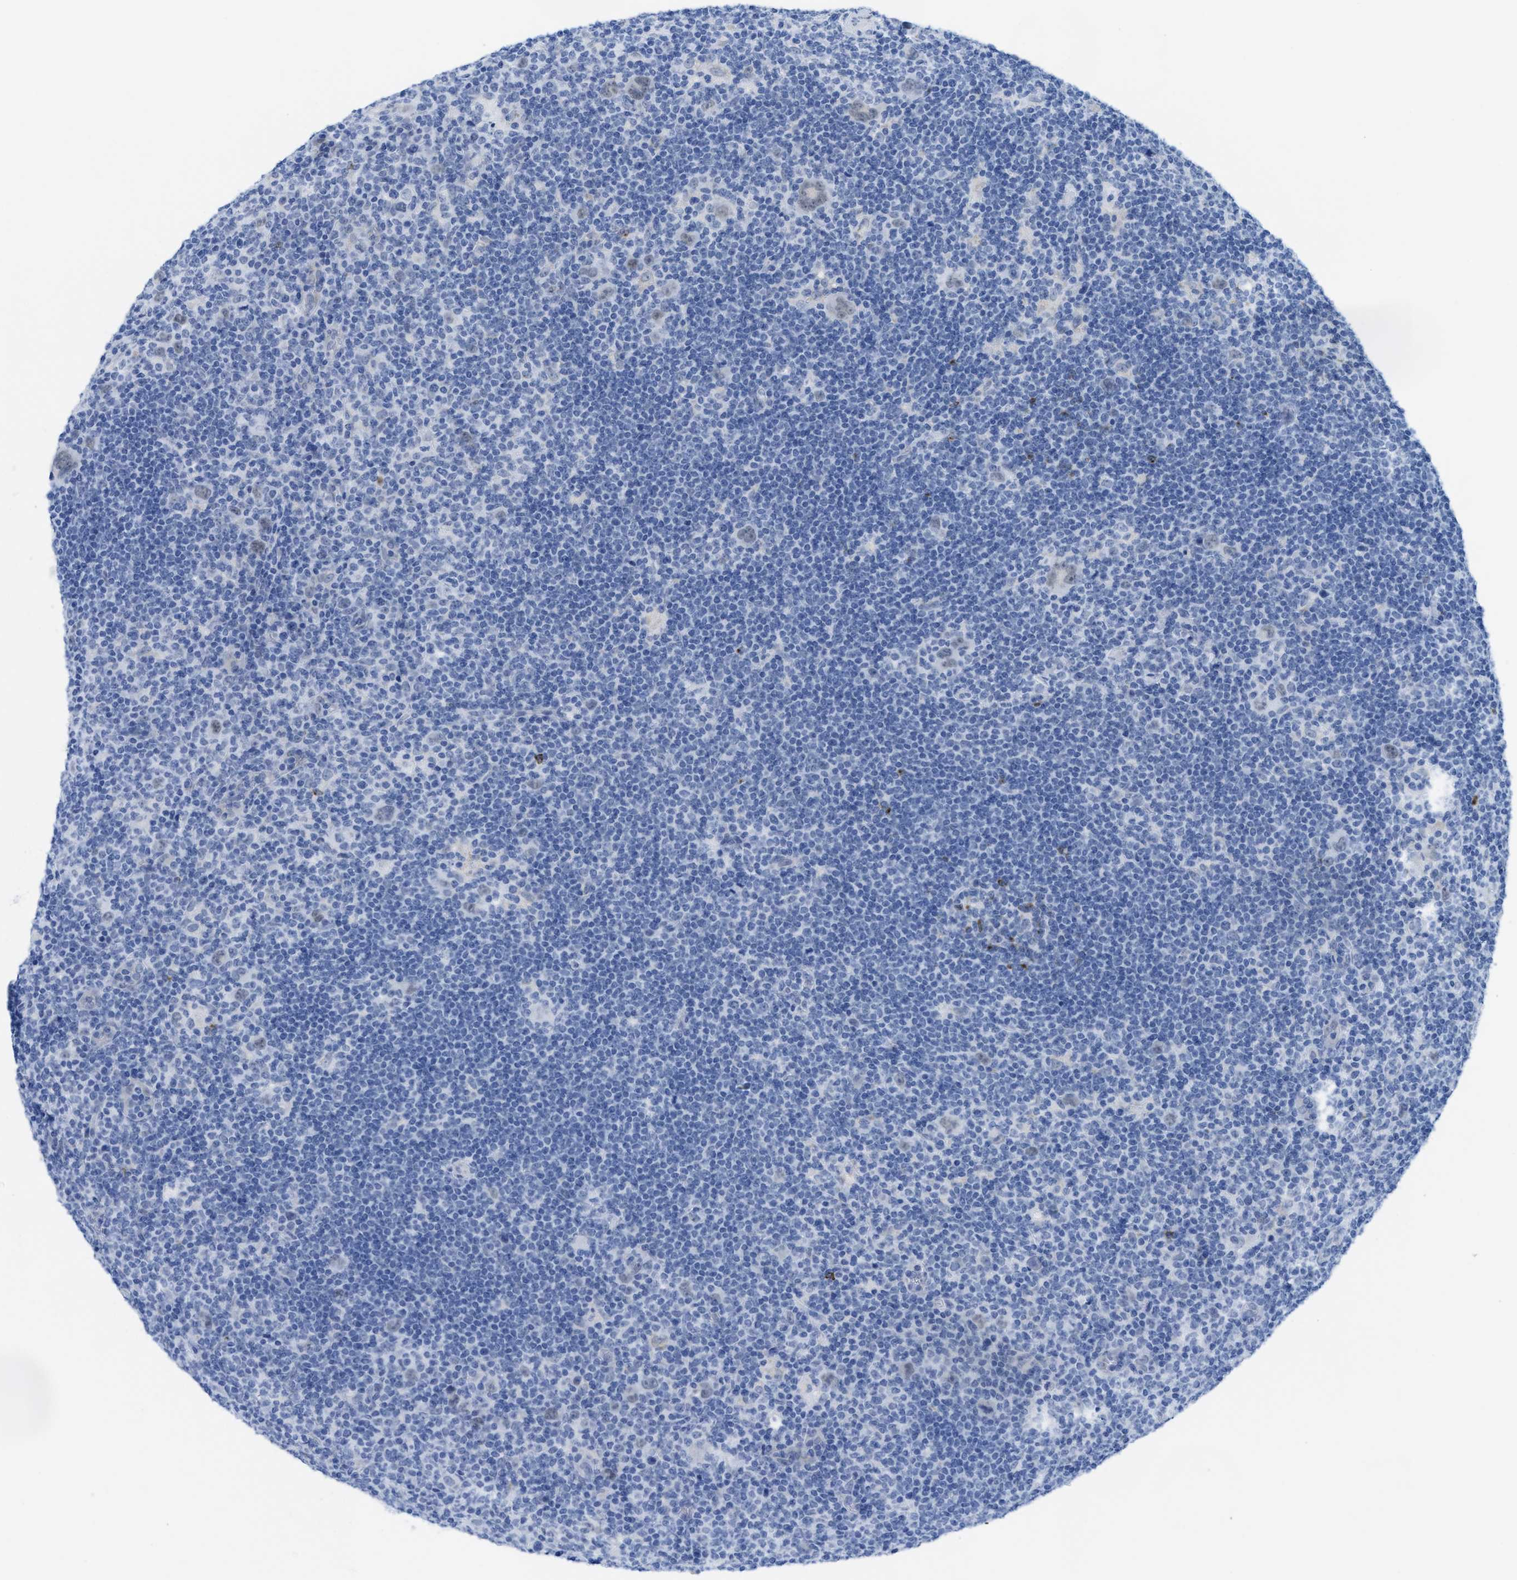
{"staining": {"intensity": "weak", "quantity": "<25%", "location": "nuclear"}, "tissue": "lymphoma", "cell_type": "Tumor cells", "image_type": "cancer", "snomed": [{"axis": "morphology", "description": "Hodgkin's disease, NOS"}, {"axis": "topography", "description": "Lymph node"}], "caption": "Lymphoma stained for a protein using immunohistochemistry exhibits no staining tumor cells.", "gene": "WDR4", "patient": {"sex": "female", "age": 57}}